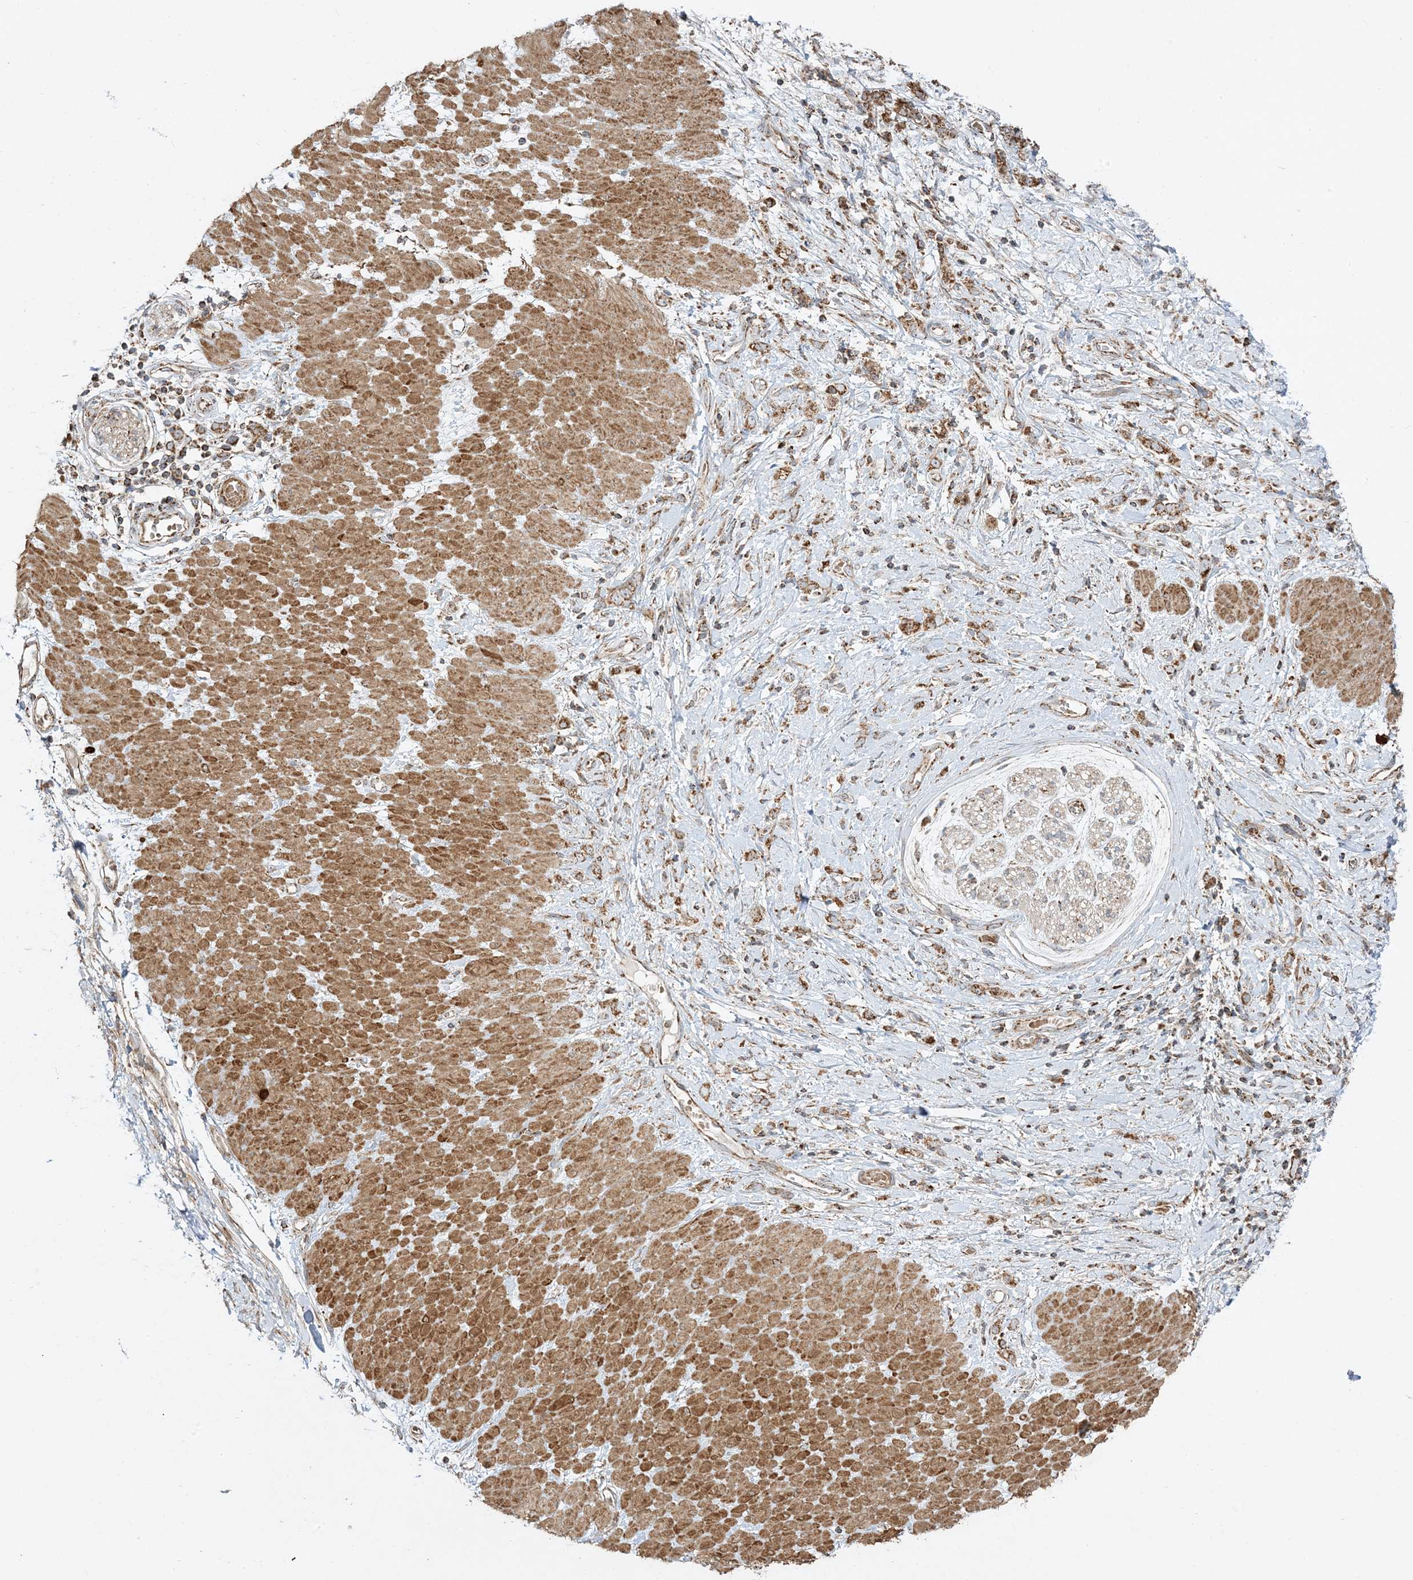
{"staining": {"intensity": "moderate", "quantity": ">75%", "location": "cytoplasmic/membranous"}, "tissue": "stomach cancer", "cell_type": "Tumor cells", "image_type": "cancer", "snomed": [{"axis": "morphology", "description": "Adenocarcinoma, NOS"}, {"axis": "topography", "description": "Stomach"}], "caption": "Protein expression analysis of adenocarcinoma (stomach) exhibits moderate cytoplasmic/membranous staining in about >75% of tumor cells.", "gene": "AARS2", "patient": {"sex": "female", "age": 76}}